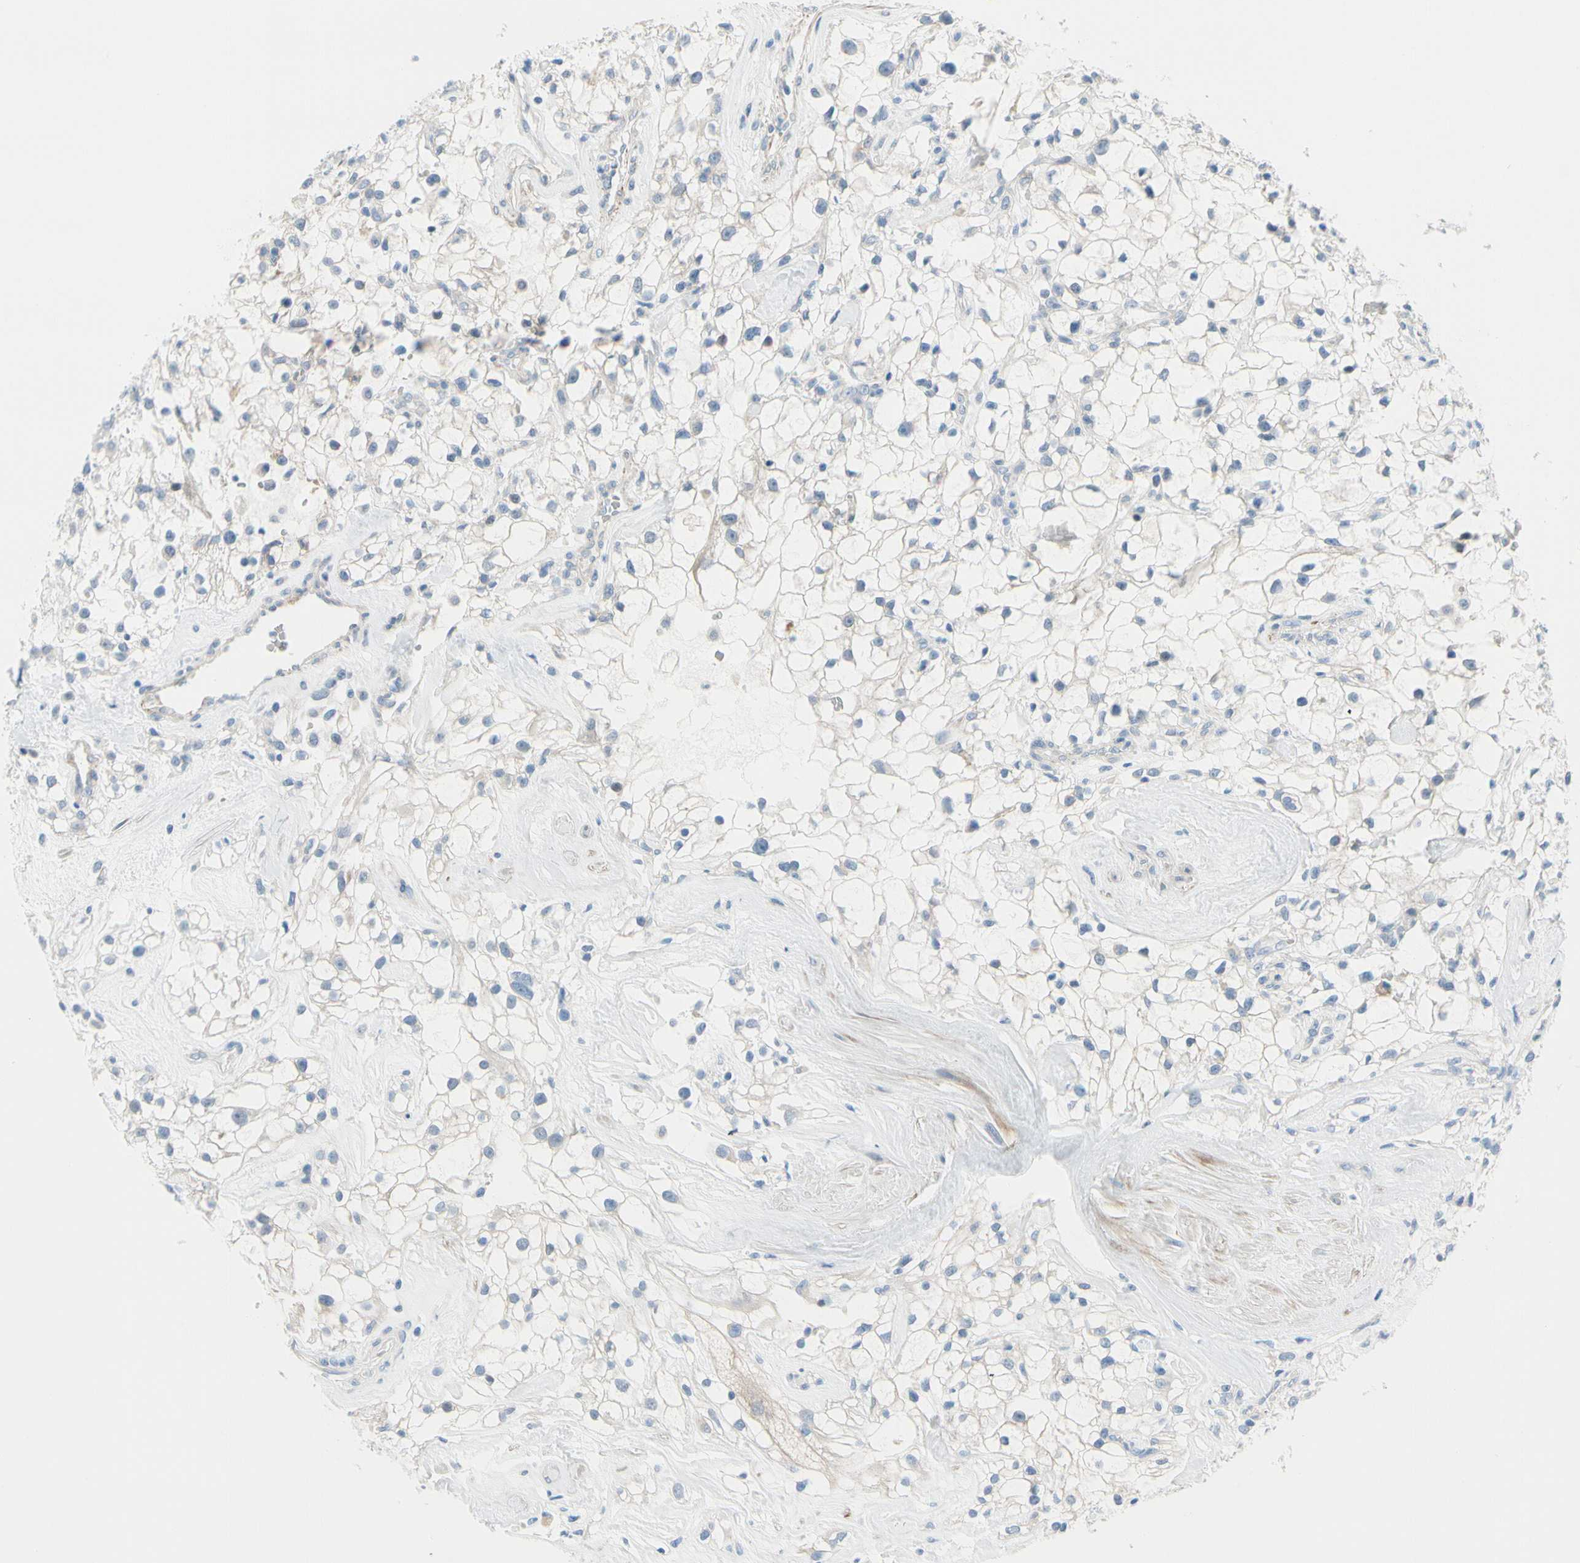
{"staining": {"intensity": "negative", "quantity": "none", "location": "none"}, "tissue": "renal cancer", "cell_type": "Tumor cells", "image_type": "cancer", "snomed": [{"axis": "morphology", "description": "Adenocarcinoma, NOS"}, {"axis": "topography", "description": "Kidney"}], "caption": "Renal cancer (adenocarcinoma) stained for a protein using immunohistochemistry (IHC) displays no expression tumor cells.", "gene": "FCER2", "patient": {"sex": "female", "age": 60}}